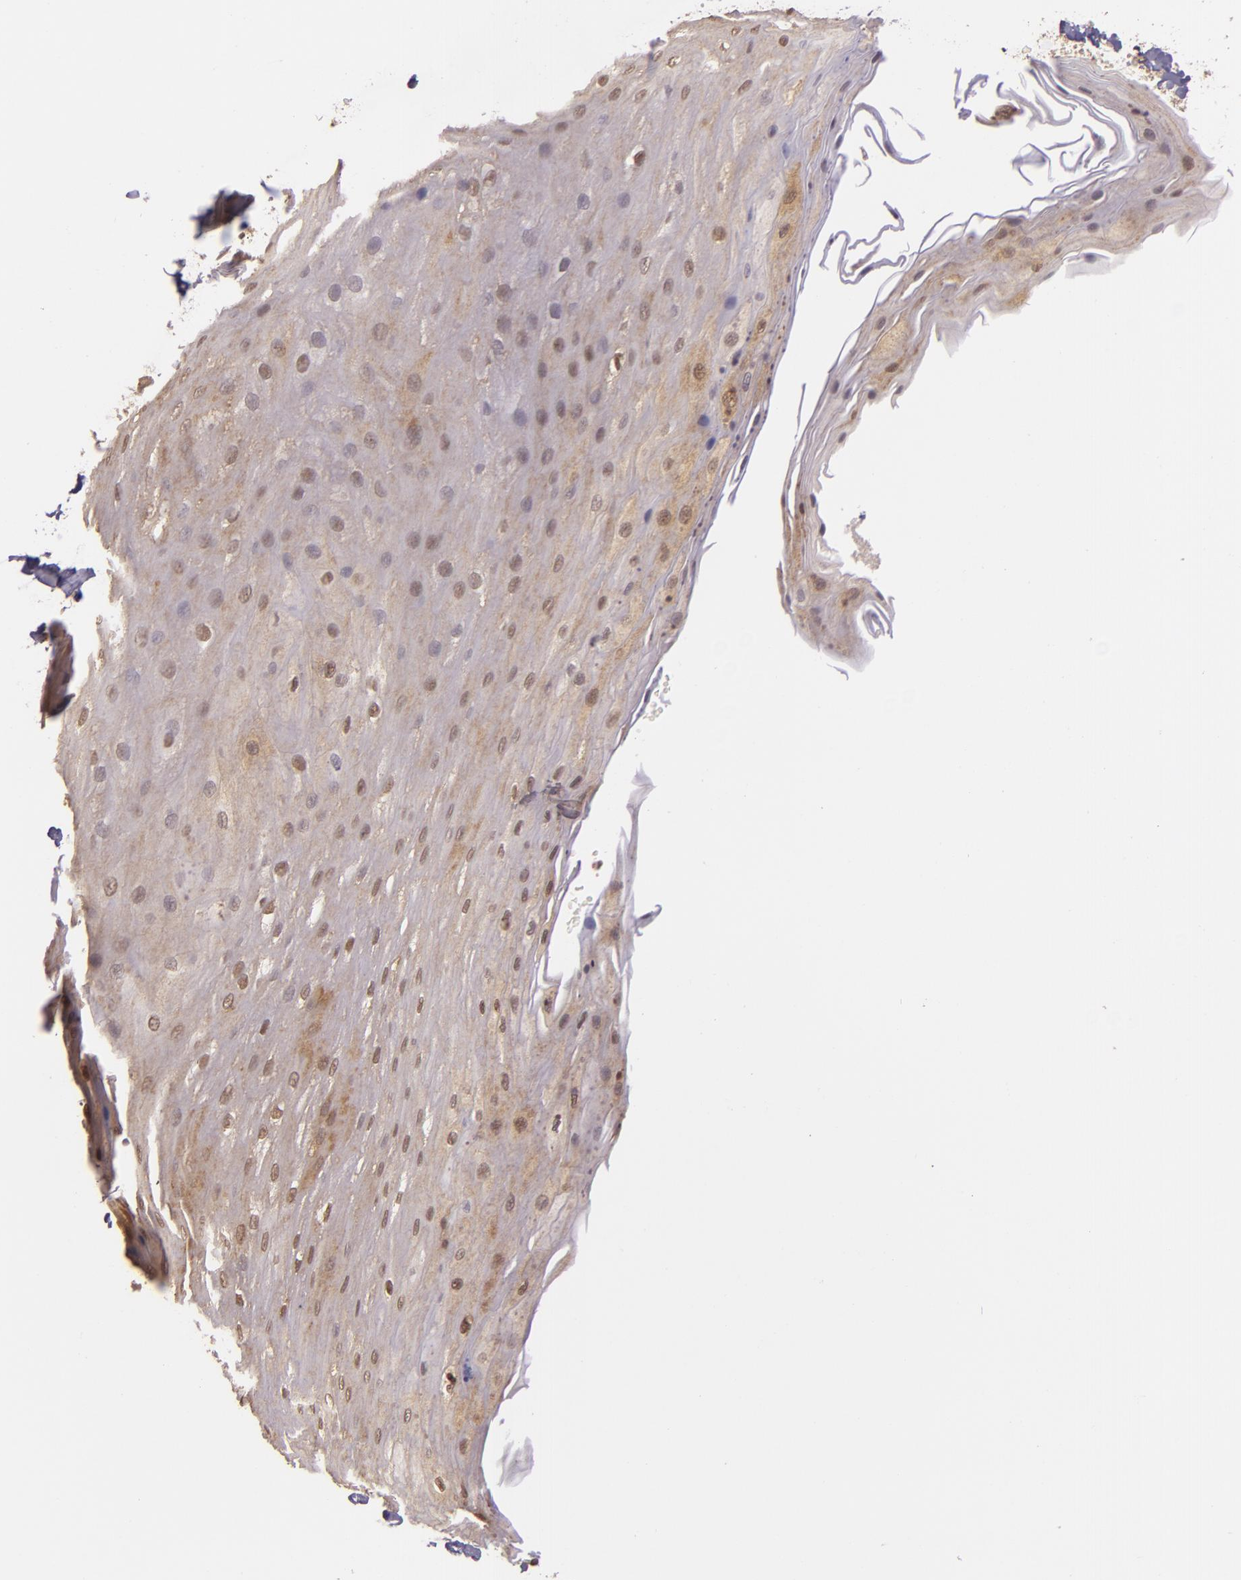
{"staining": {"intensity": "weak", "quantity": "25%-75%", "location": "cytoplasmic/membranous,nuclear"}, "tissue": "esophagus", "cell_type": "Squamous epithelial cells", "image_type": "normal", "snomed": [{"axis": "morphology", "description": "Normal tissue, NOS"}, {"axis": "topography", "description": "Esophagus"}], "caption": "DAB (3,3'-diaminobenzidine) immunohistochemical staining of normal human esophagus demonstrates weak cytoplasmic/membranous,nuclear protein positivity in approximately 25%-75% of squamous epithelial cells. (Stains: DAB (3,3'-diaminobenzidine) in brown, nuclei in blue, Microscopy: brightfield microscopy at high magnification).", "gene": "TXNRD2", "patient": {"sex": "male", "age": 62}}